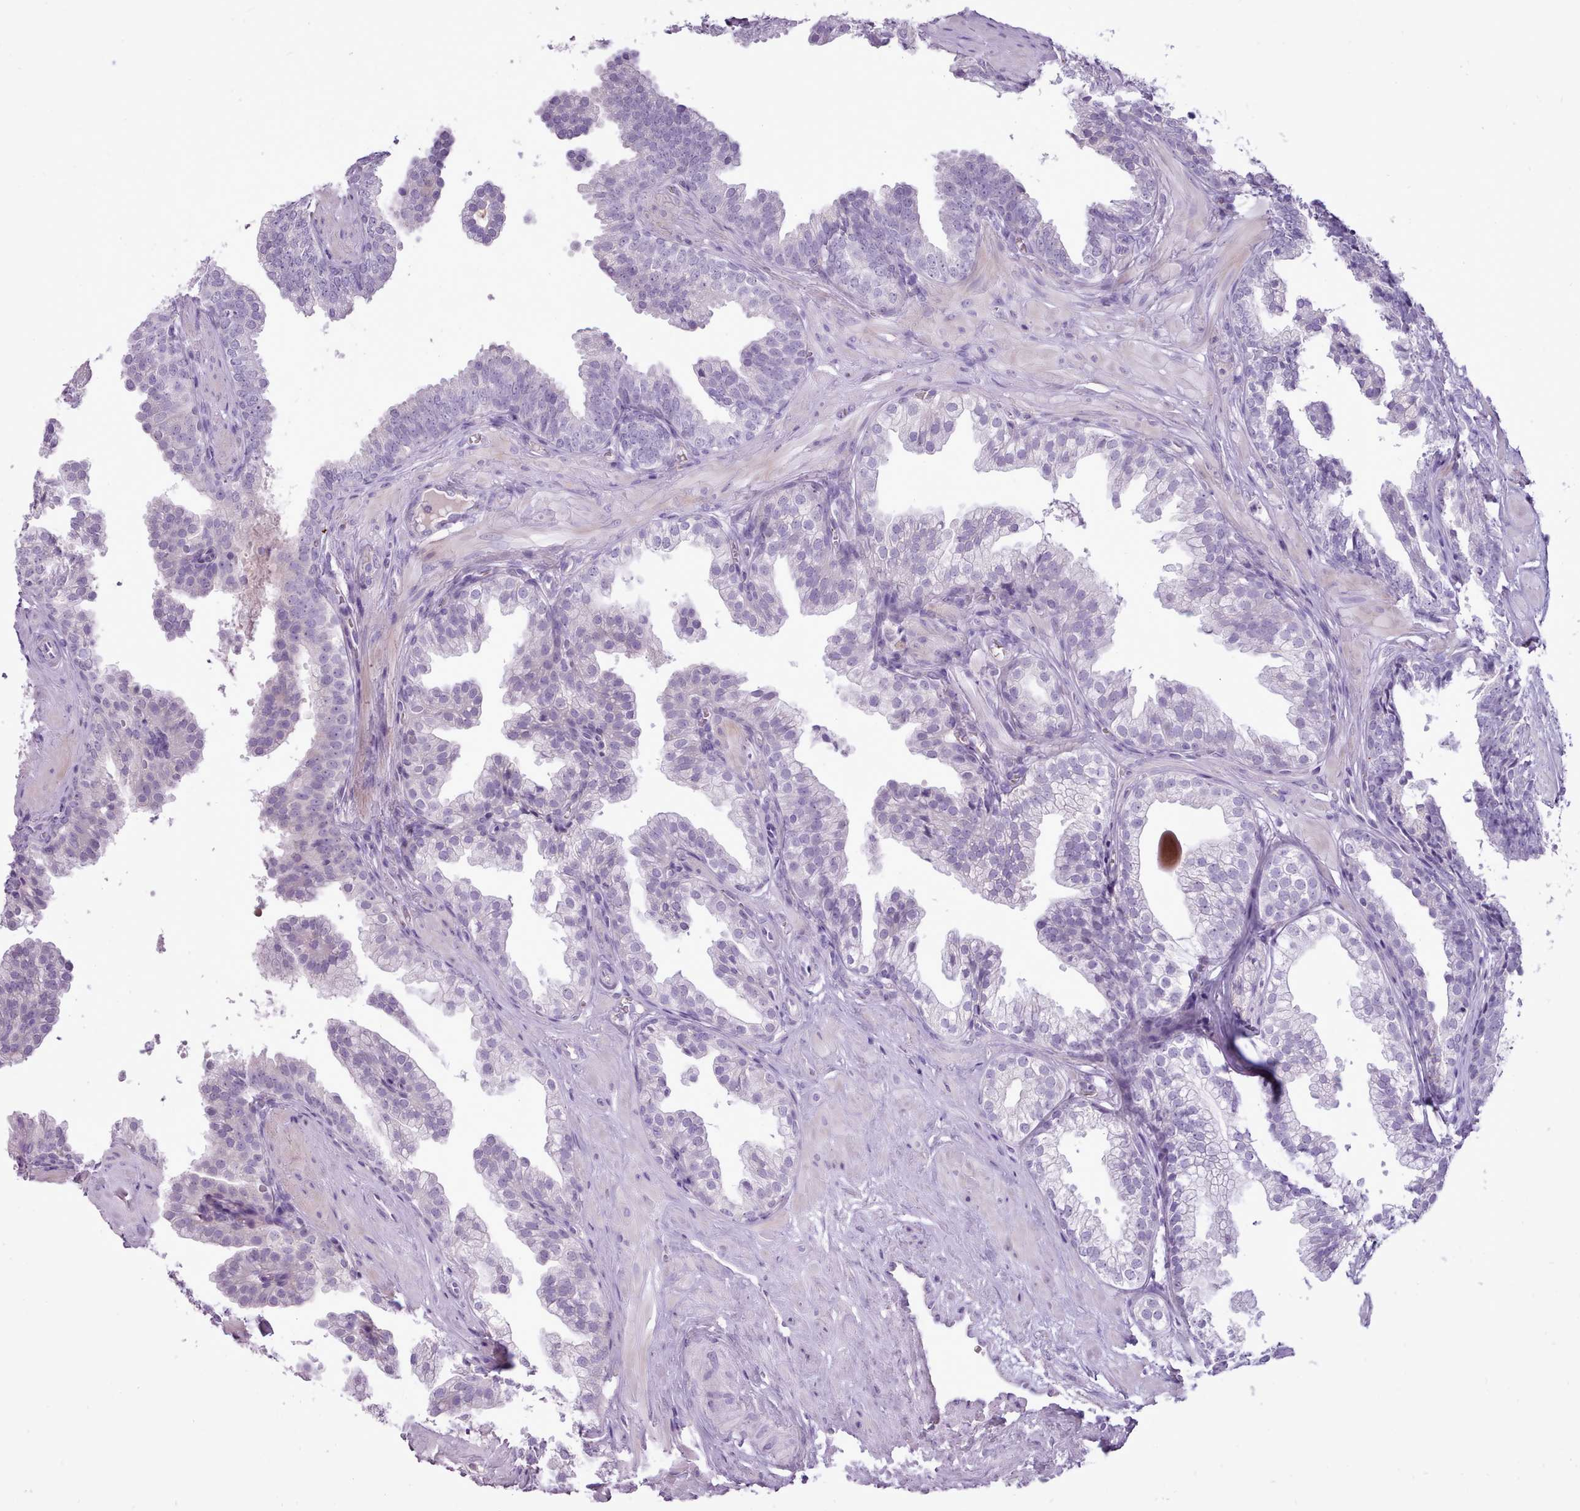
{"staining": {"intensity": "negative", "quantity": "none", "location": "none"}, "tissue": "prostate", "cell_type": "Glandular cells", "image_type": "normal", "snomed": [{"axis": "morphology", "description": "Normal tissue, NOS"}, {"axis": "topography", "description": "Prostate"}, {"axis": "topography", "description": "Peripheral nerve tissue"}], "caption": "IHC image of unremarkable human prostate stained for a protein (brown), which shows no staining in glandular cells.", "gene": "ATRAID", "patient": {"sex": "male", "age": 55}}